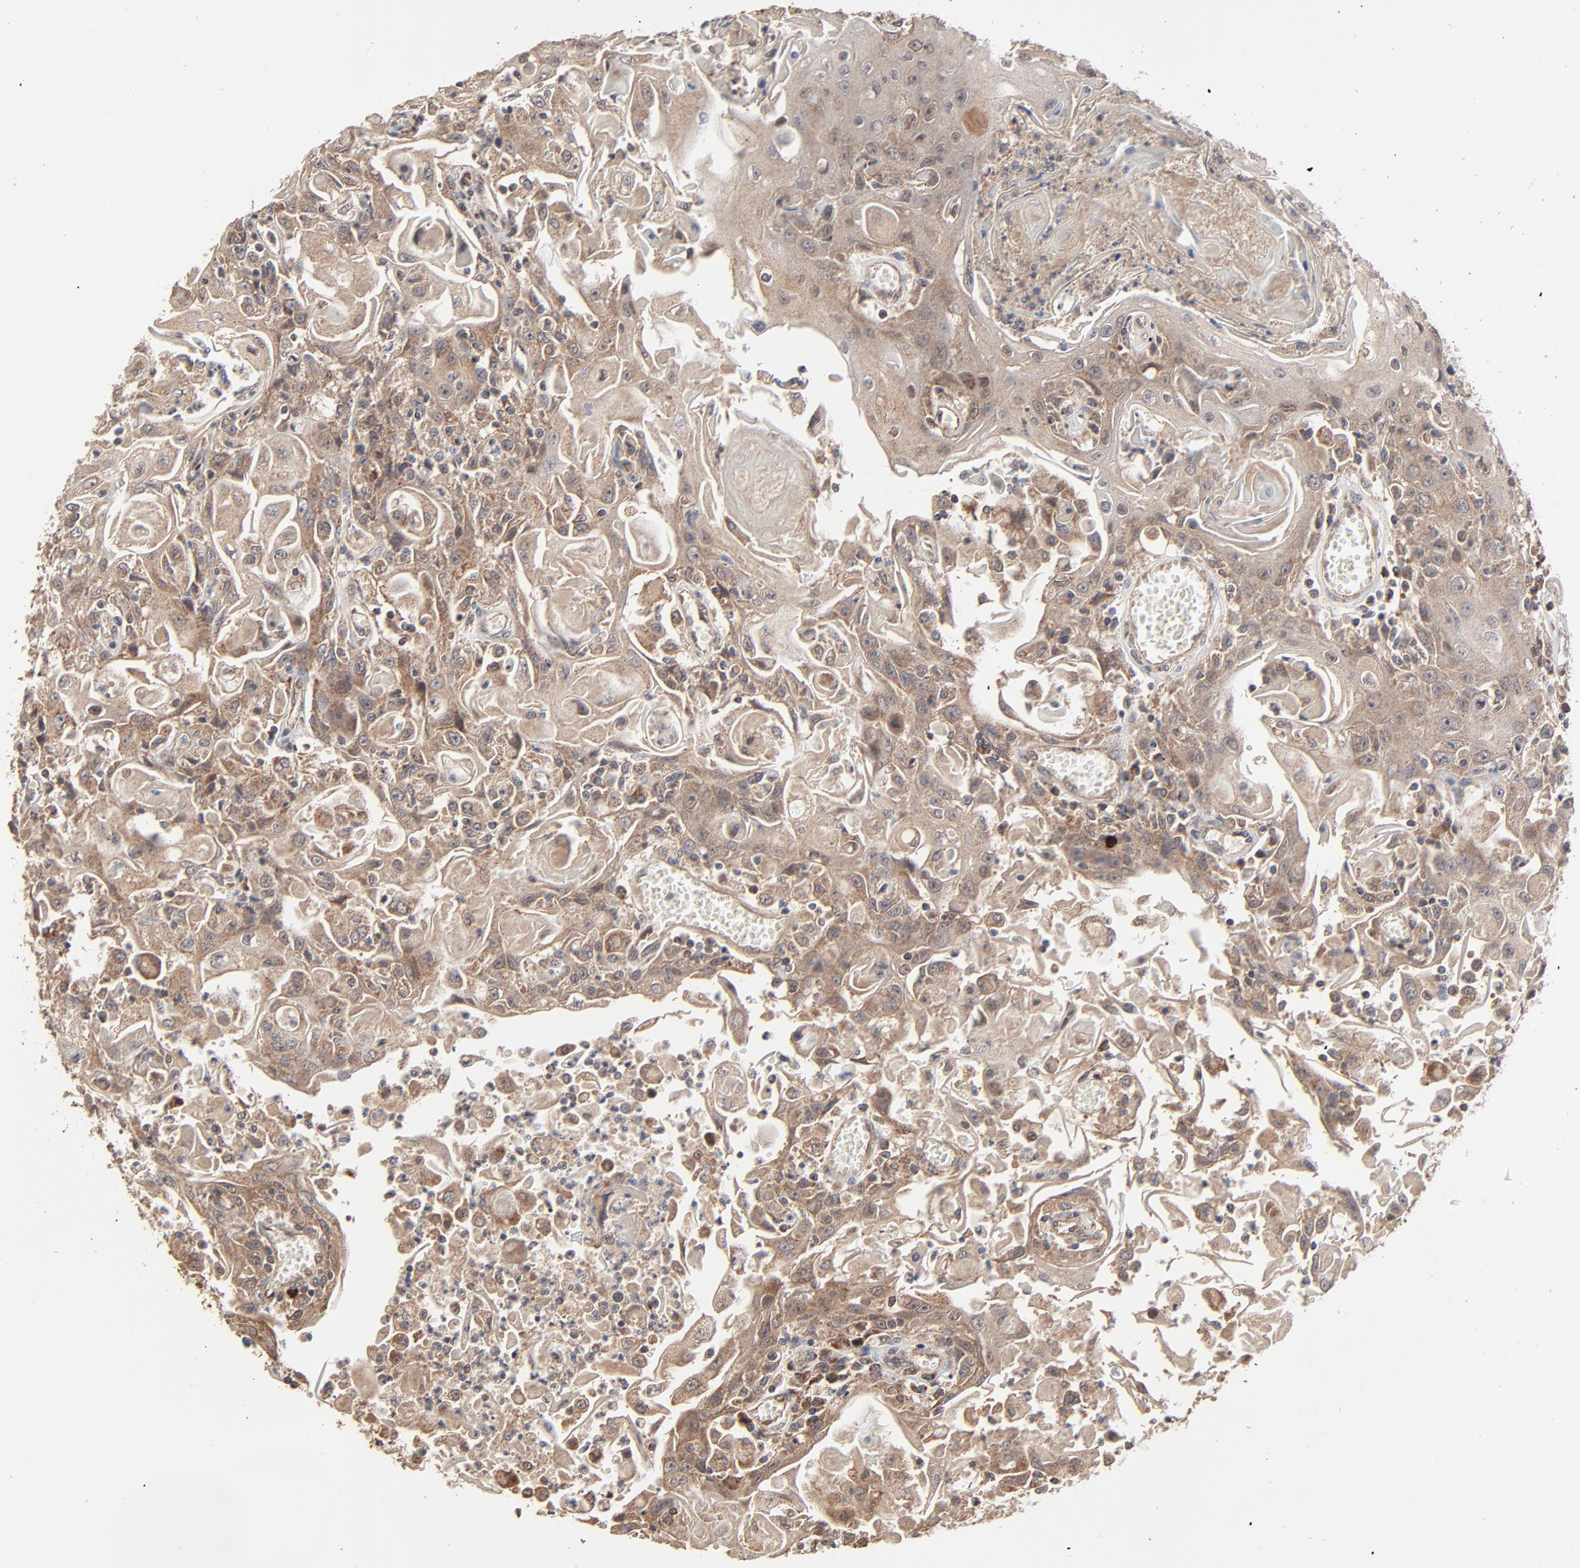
{"staining": {"intensity": "moderate", "quantity": ">75%", "location": "cytoplasmic/membranous"}, "tissue": "head and neck cancer", "cell_type": "Tumor cells", "image_type": "cancer", "snomed": [{"axis": "morphology", "description": "Squamous cell carcinoma, NOS"}, {"axis": "topography", "description": "Oral tissue"}, {"axis": "topography", "description": "Head-Neck"}], "caption": "Human head and neck cancer (squamous cell carcinoma) stained with a protein marker displays moderate staining in tumor cells.", "gene": "ABLIM3", "patient": {"sex": "female", "age": 76}}